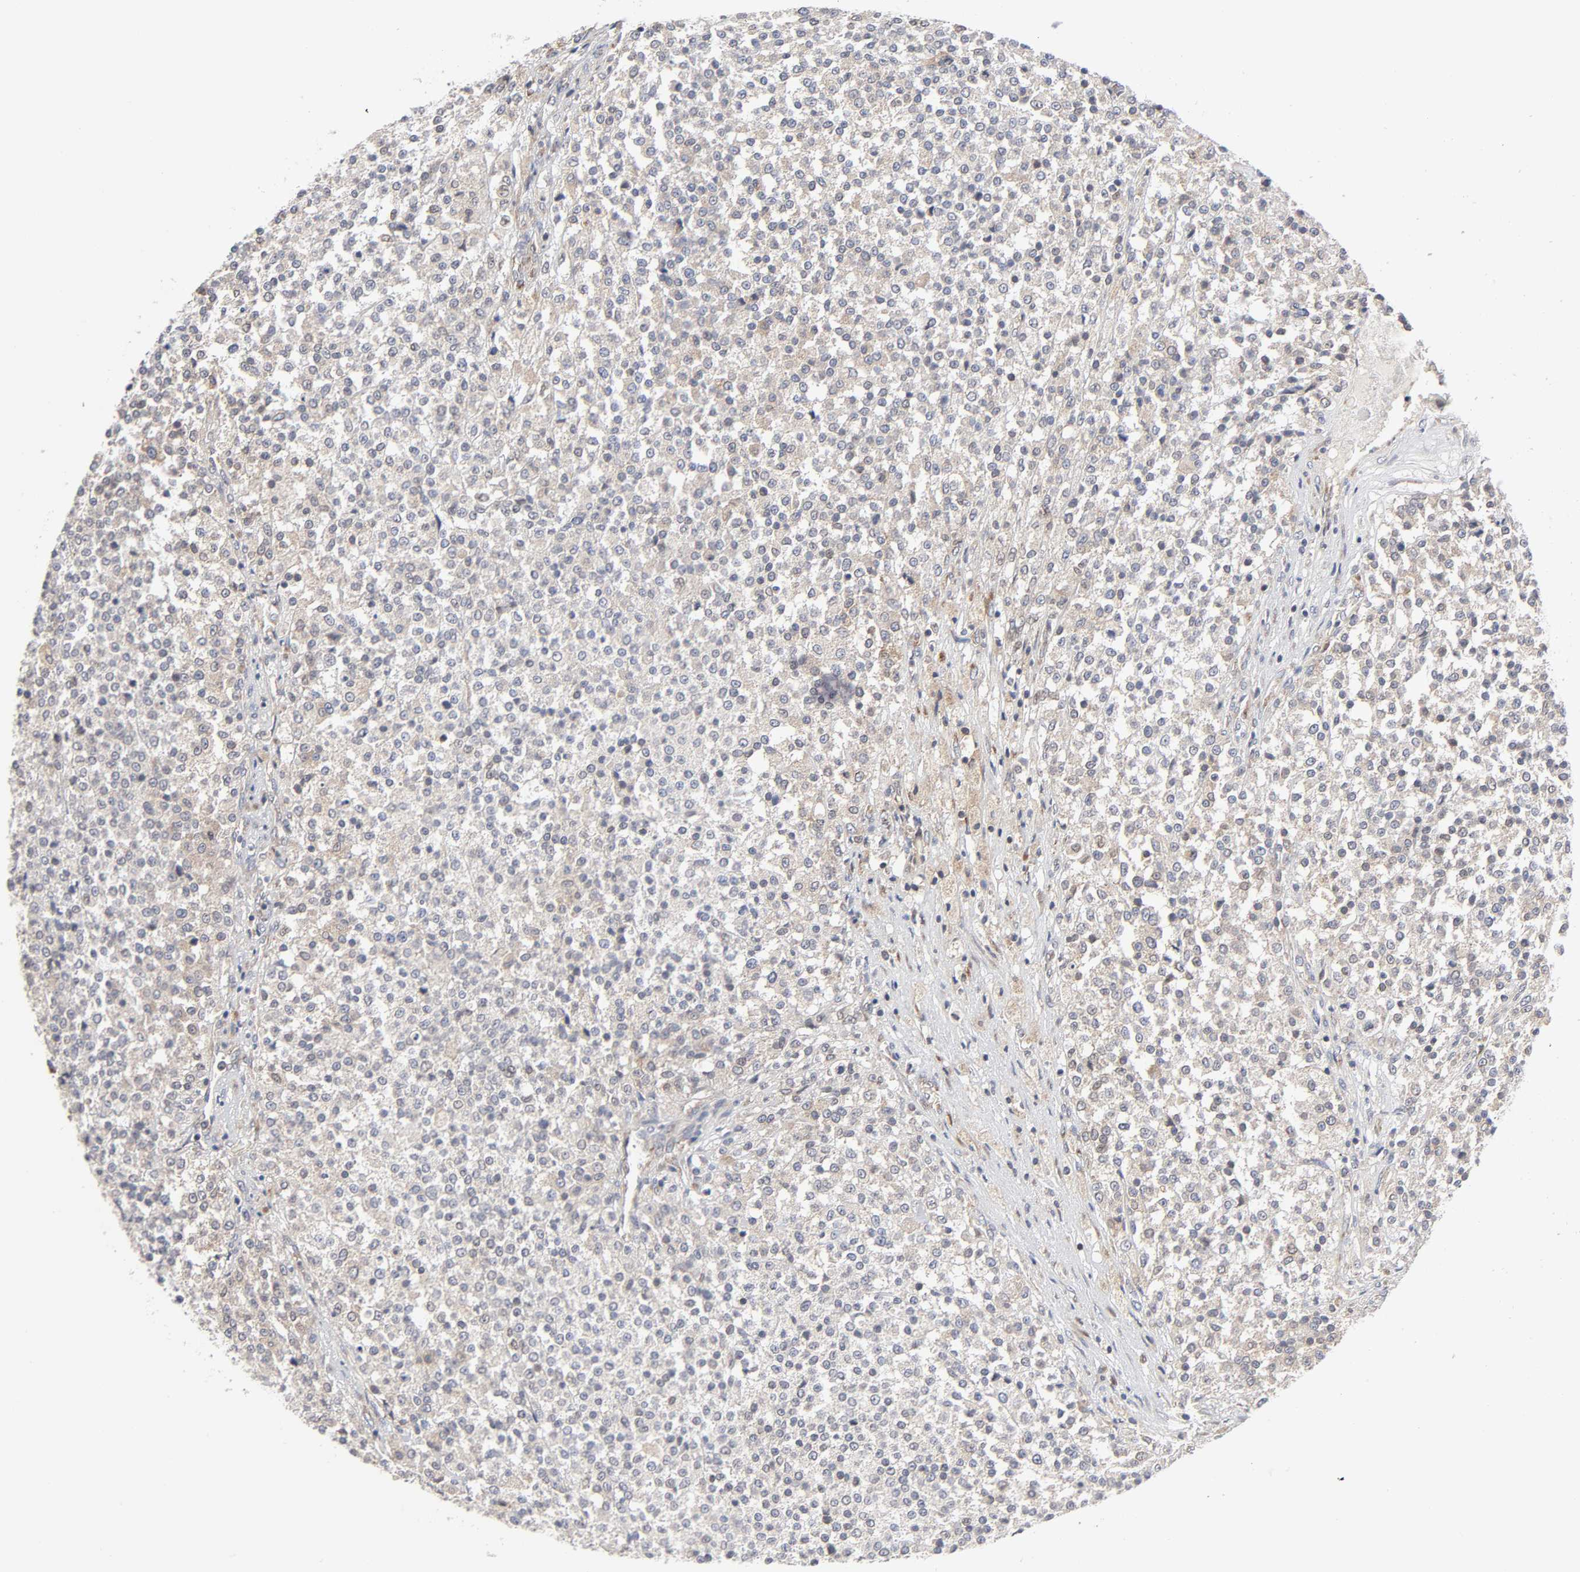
{"staining": {"intensity": "weak", "quantity": "25%-75%", "location": "cytoplasmic/membranous"}, "tissue": "testis cancer", "cell_type": "Tumor cells", "image_type": "cancer", "snomed": [{"axis": "morphology", "description": "Seminoma, NOS"}, {"axis": "topography", "description": "Testis"}], "caption": "A photomicrograph of human testis cancer (seminoma) stained for a protein shows weak cytoplasmic/membranous brown staining in tumor cells.", "gene": "IL4R", "patient": {"sex": "male", "age": 59}}